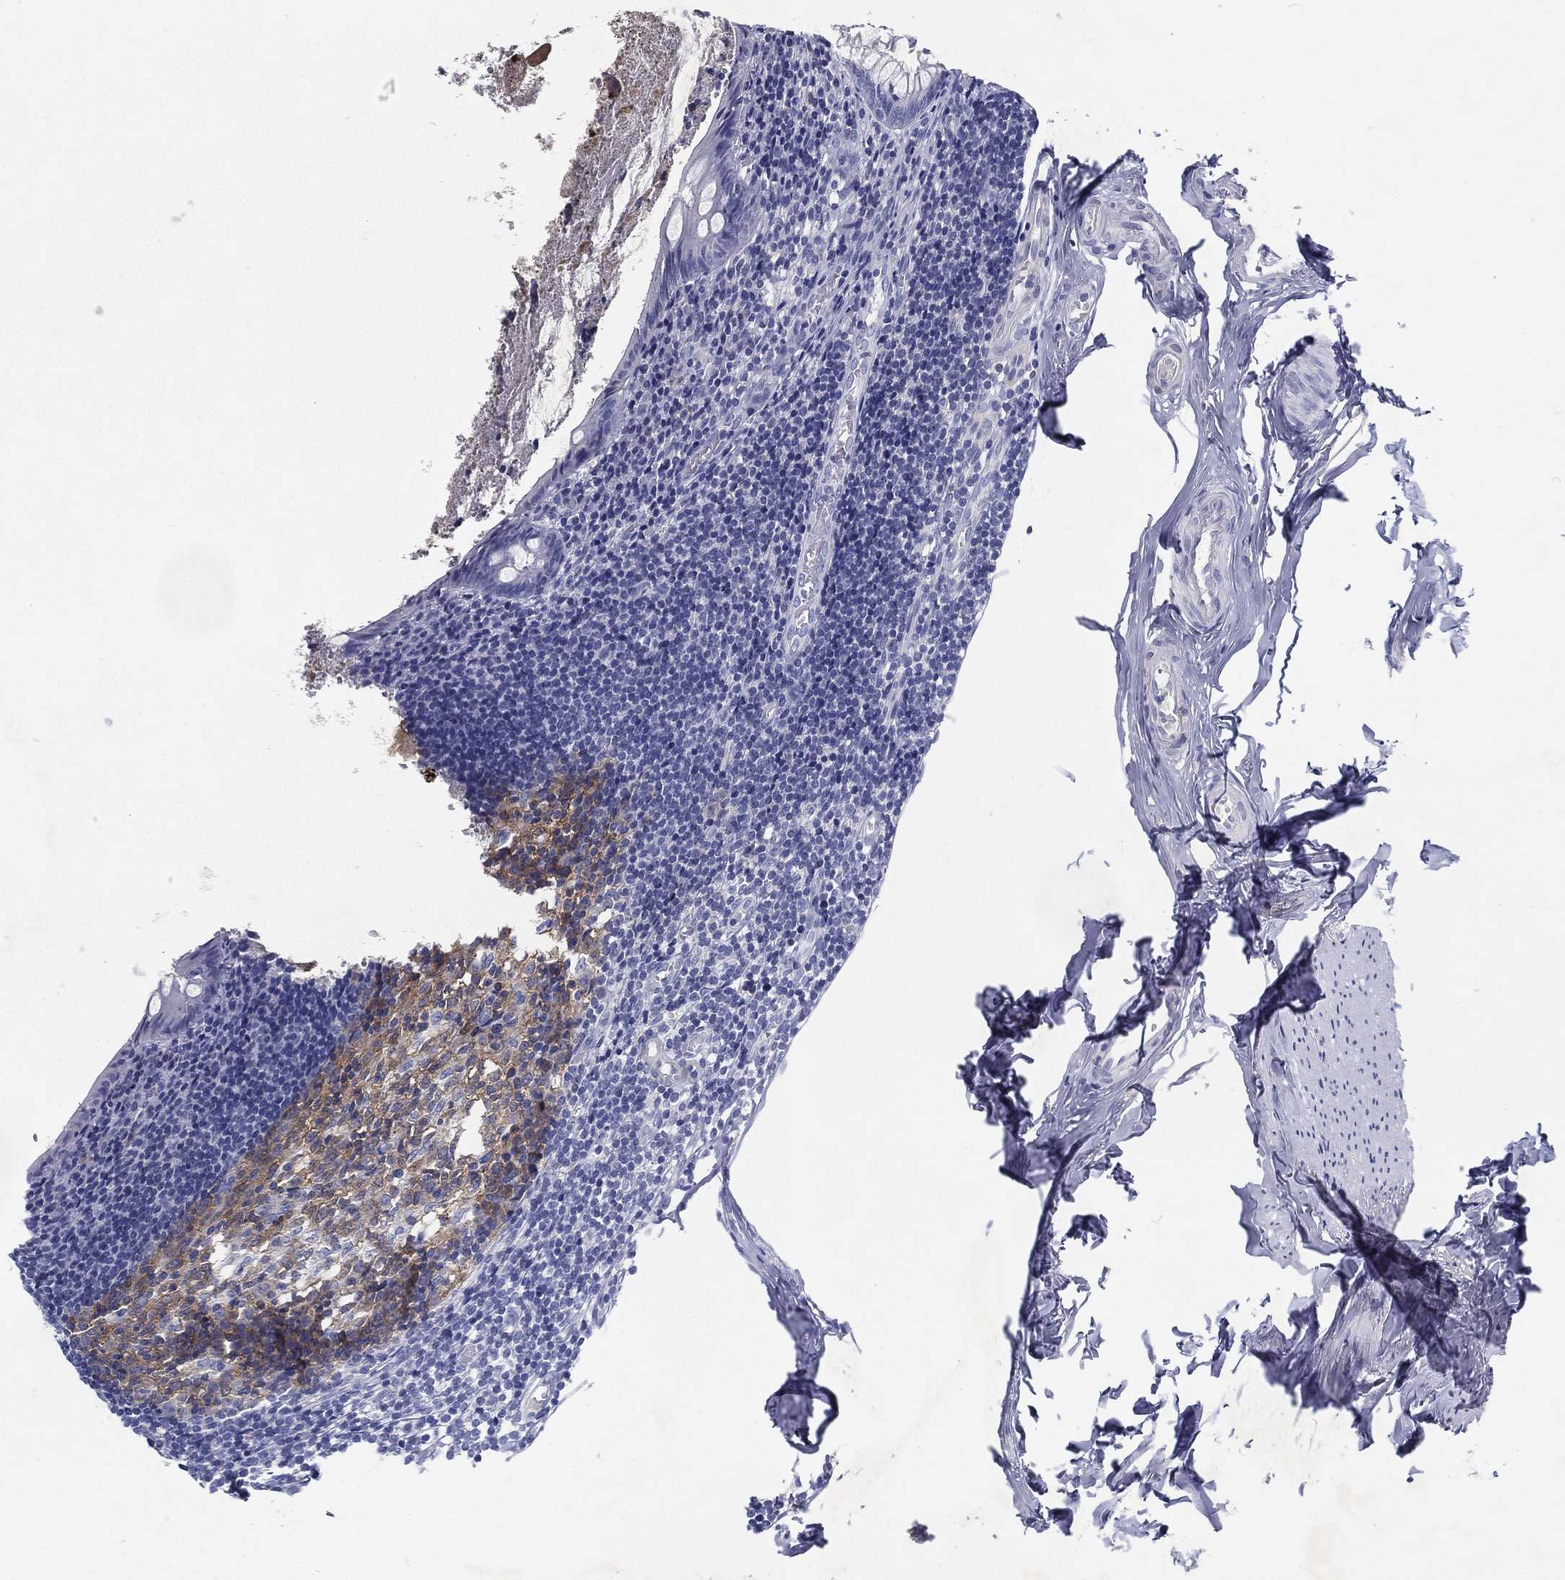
{"staining": {"intensity": "negative", "quantity": "none", "location": "none"}, "tissue": "appendix", "cell_type": "Glandular cells", "image_type": "normal", "snomed": [{"axis": "morphology", "description": "Normal tissue, NOS"}, {"axis": "topography", "description": "Appendix"}], "caption": "Human appendix stained for a protein using immunohistochemistry (IHC) displays no positivity in glandular cells.", "gene": "RGS13", "patient": {"sex": "female", "age": 23}}